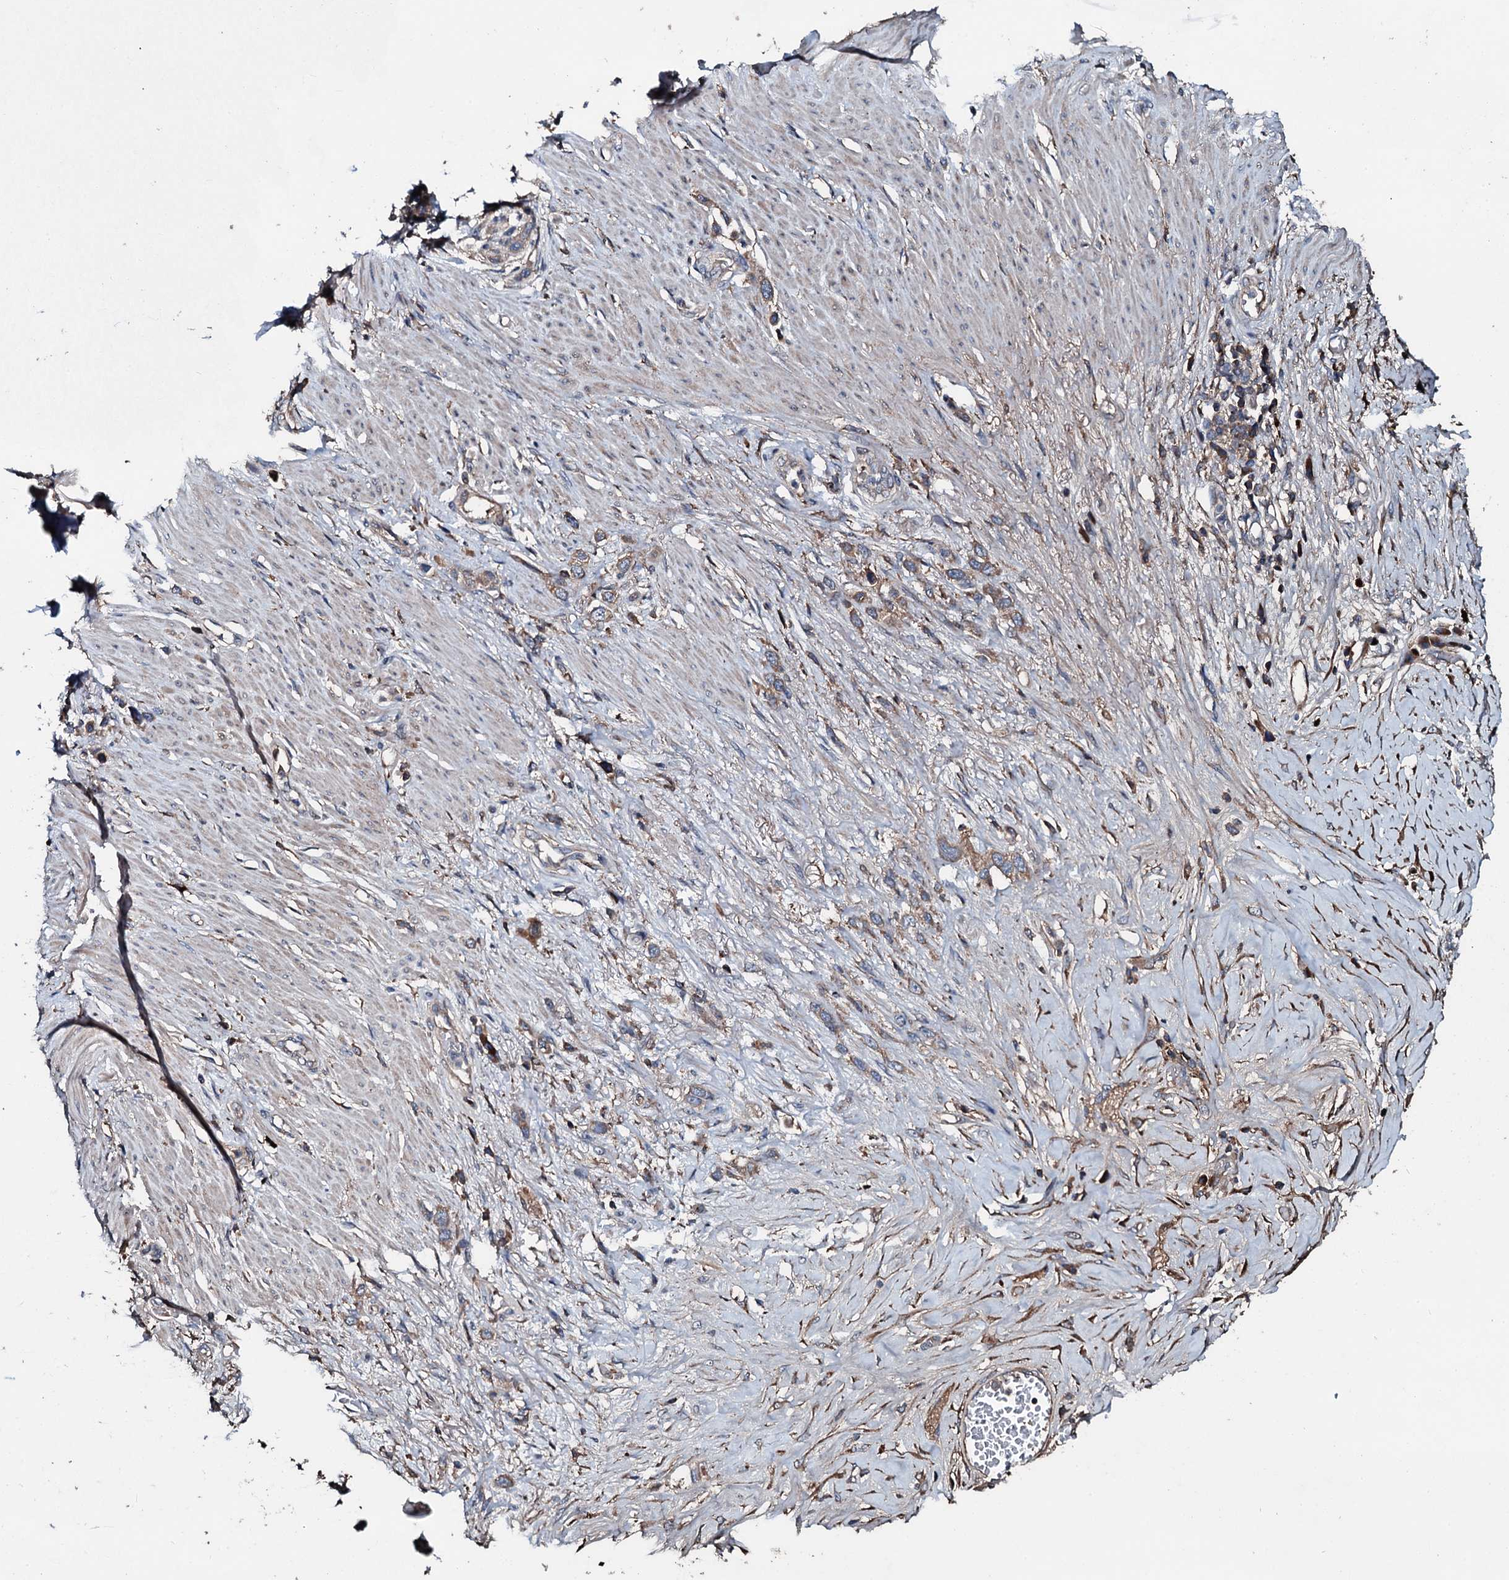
{"staining": {"intensity": "weak", "quantity": ">75%", "location": "cytoplasmic/membranous"}, "tissue": "stomach cancer", "cell_type": "Tumor cells", "image_type": "cancer", "snomed": [{"axis": "morphology", "description": "Adenocarcinoma, NOS"}, {"axis": "morphology", "description": "Adenocarcinoma, High grade"}, {"axis": "topography", "description": "Stomach, upper"}, {"axis": "topography", "description": "Stomach, lower"}], "caption": "A low amount of weak cytoplasmic/membranous staining is seen in approximately >75% of tumor cells in stomach high-grade adenocarcinoma tissue.", "gene": "AARS1", "patient": {"sex": "female", "age": 65}}